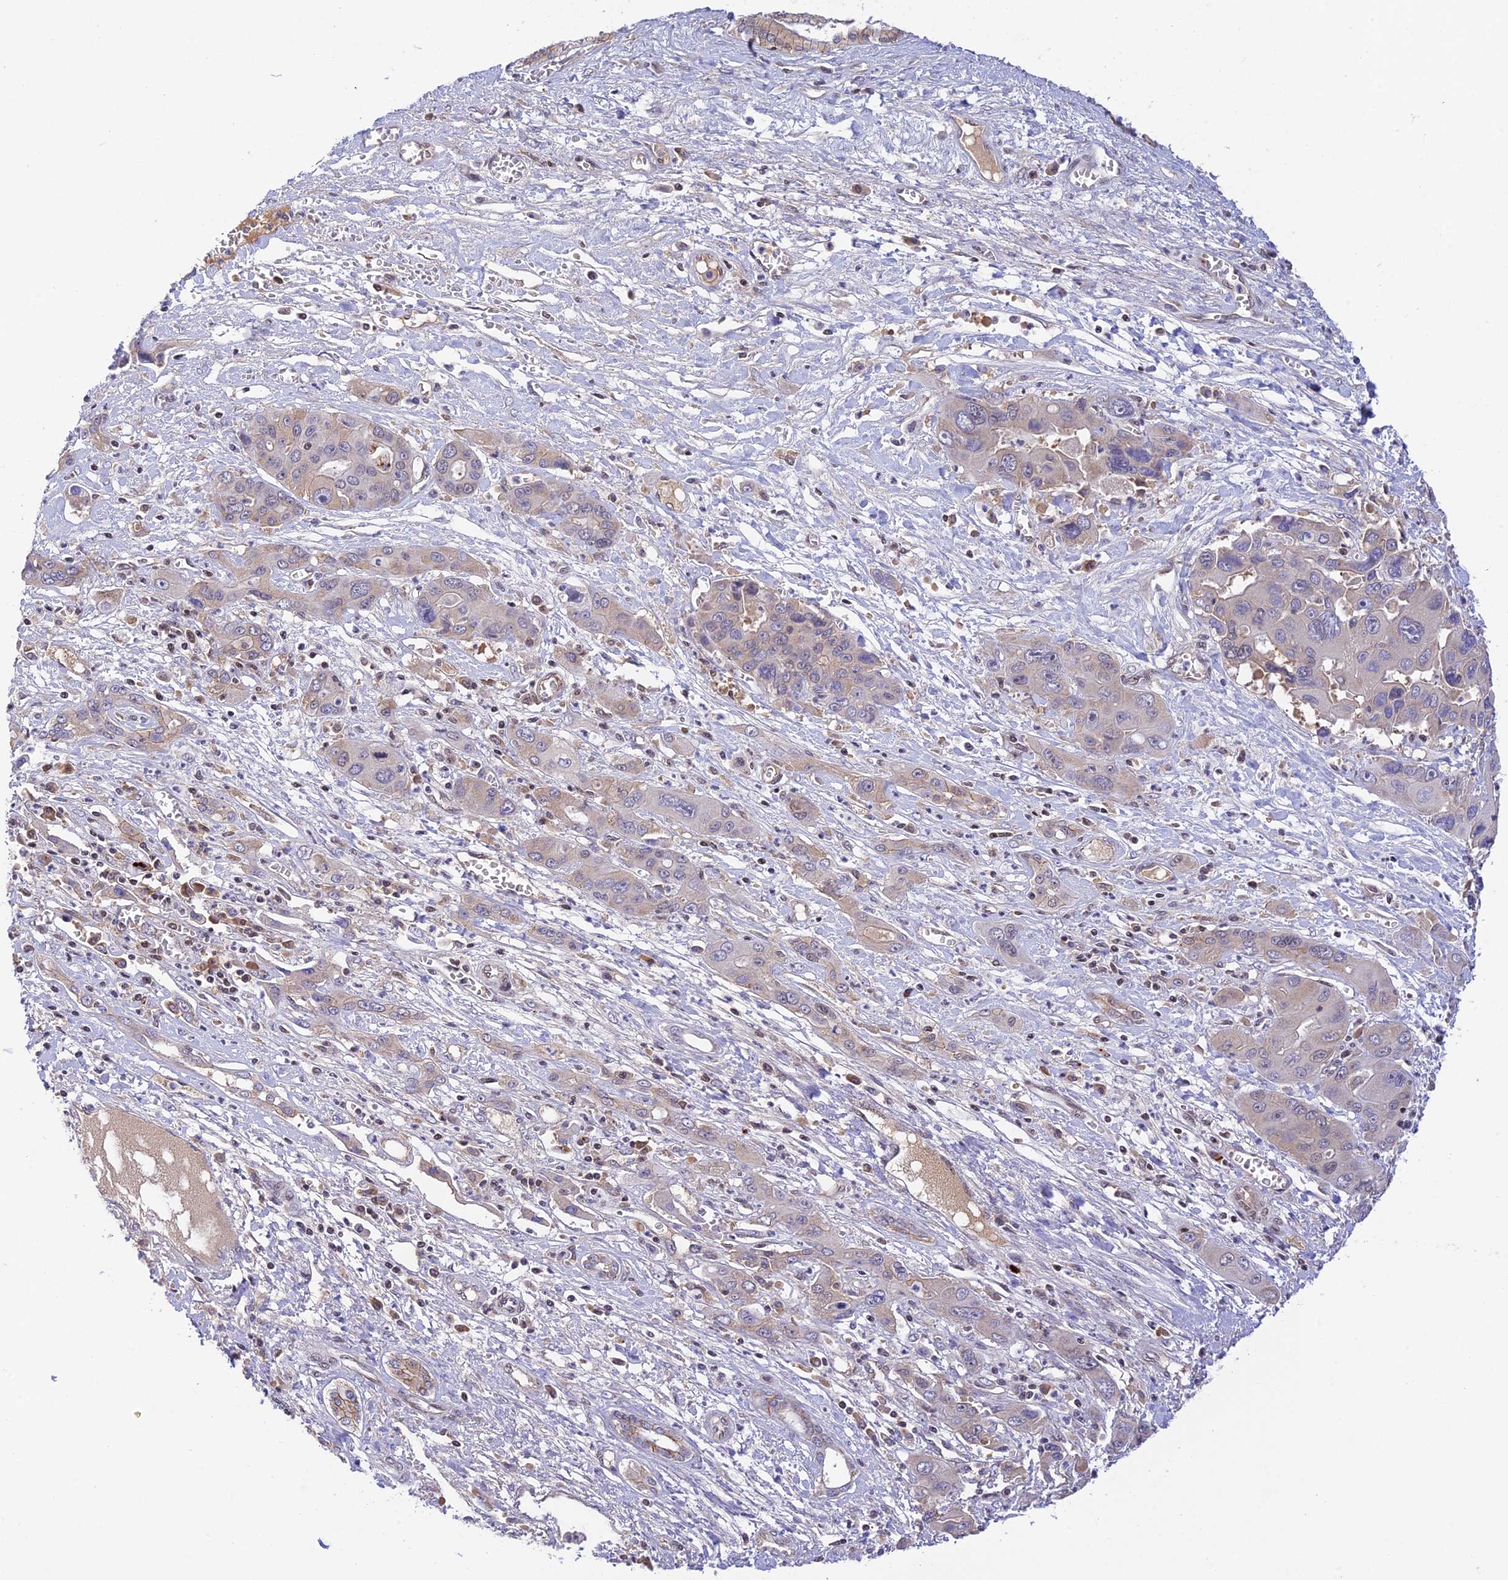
{"staining": {"intensity": "negative", "quantity": "none", "location": "none"}, "tissue": "liver cancer", "cell_type": "Tumor cells", "image_type": "cancer", "snomed": [{"axis": "morphology", "description": "Cholangiocarcinoma"}, {"axis": "topography", "description": "Liver"}], "caption": "An image of cholangiocarcinoma (liver) stained for a protein demonstrates no brown staining in tumor cells. (Brightfield microscopy of DAB IHC at high magnification).", "gene": "THAP11", "patient": {"sex": "male", "age": 67}}